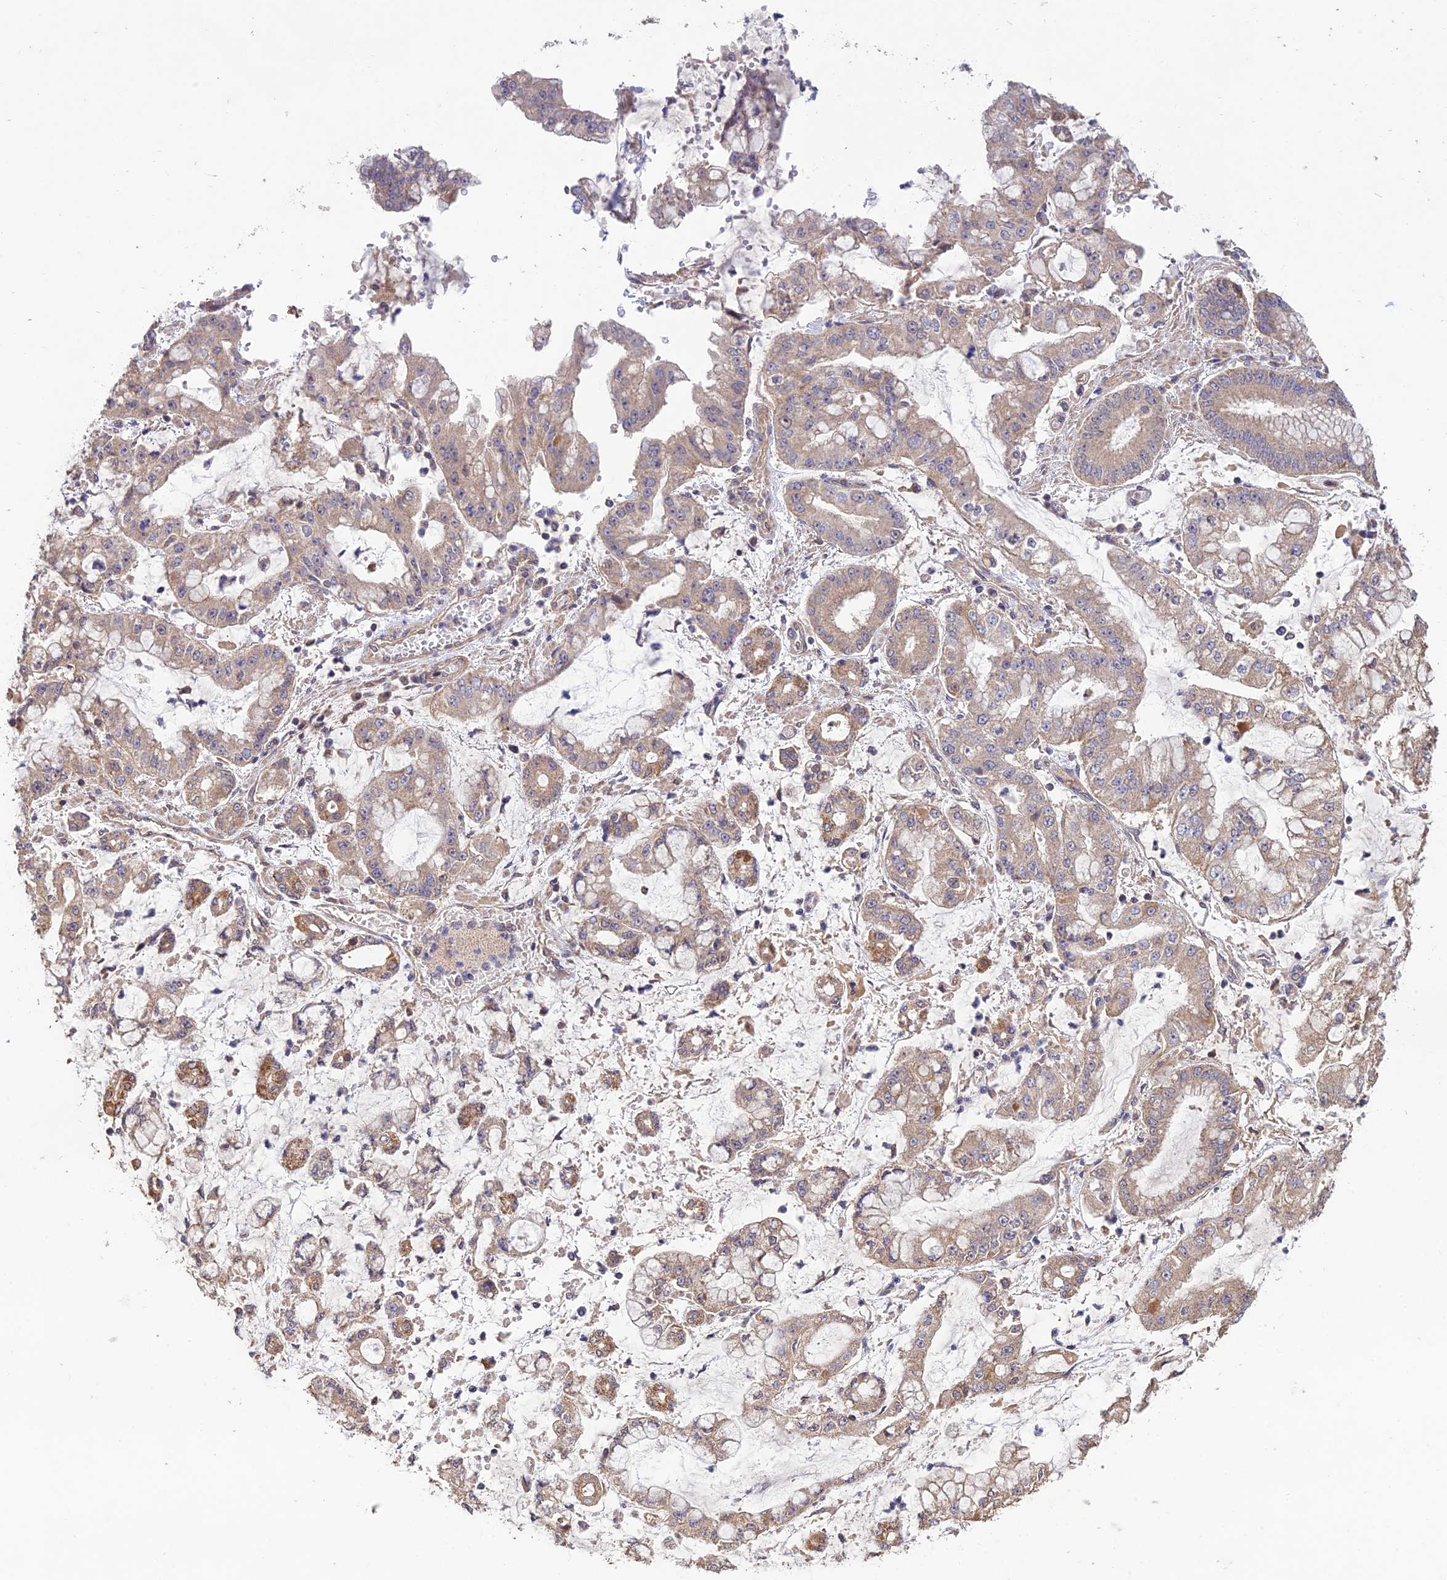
{"staining": {"intensity": "weak", "quantity": "25%-75%", "location": "cytoplasmic/membranous"}, "tissue": "stomach cancer", "cell_type": "Tumor cells", "image_type": "cancer", "snomed": [{"axis": "morphology", "description": "Adenocarcinoma, NOS"}, {"axis": "topography", "description": "Stomach"}], "caption": "Stomach cancer stained with a brown dye exhibits weak cytoplasmic/membranous positive staining in about 25%-75% of tumor cells.", "gene": "SHISA5", "patient": {"sex": "male", "age": 76}}